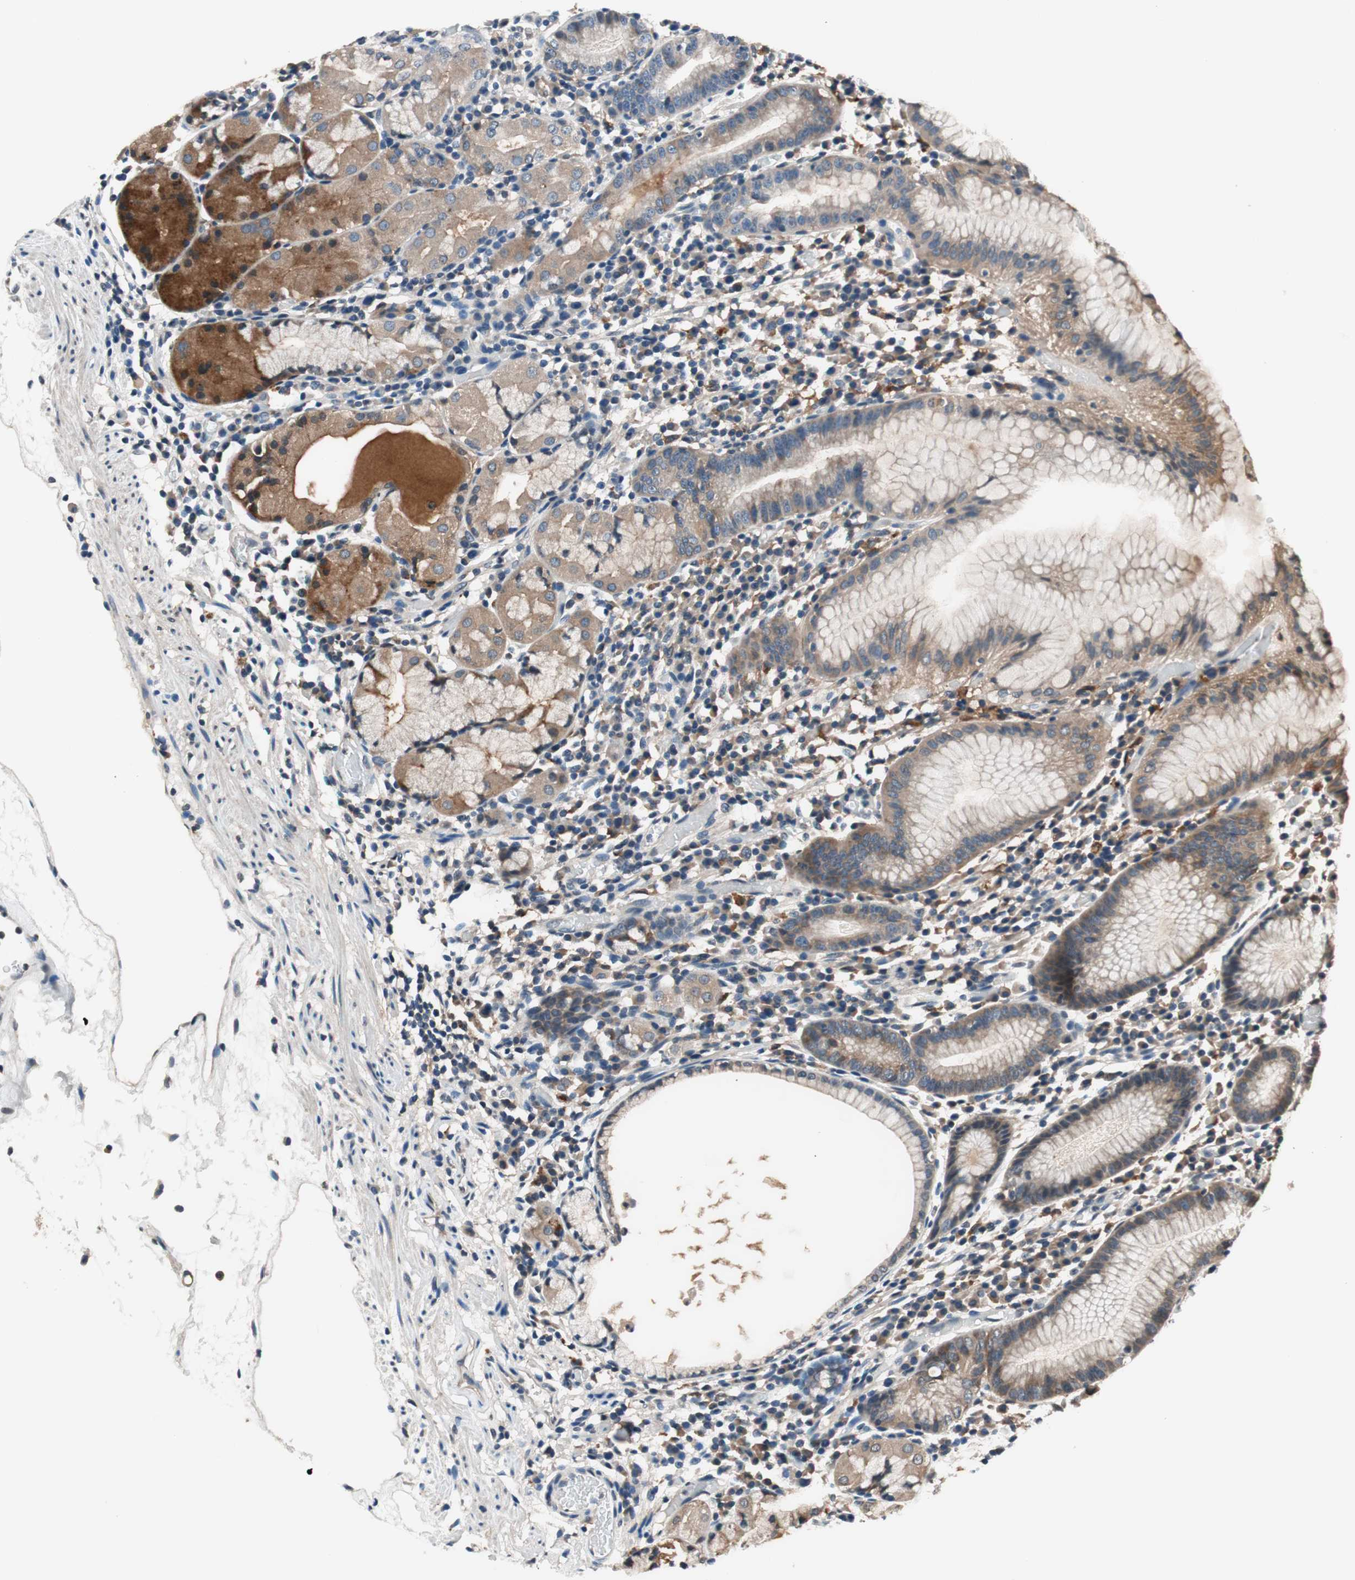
{"staining": {"intensity": "moderate", "quantity": "<25%", "location": "cytoplasmic/membranous"}, "tissue": "stomach", "cell_type": "Glandular cells", "image_type": "normal", "snomed": [{"axis": "morphology", "description": "Normal tissue, NOS"}, {"axis": "topography", "description": "Stomach"}, {"axis": "topography", "description": "Stomach, lower"}], "caption": "Immunohistochemistry (IHC) of normal stomach exhibits low levels of moderate cytoplasmic/membranous staining in approximately <25% of glandular cells.", "gene": "GCLC", "patient": {"sex": "female", "age": 75}}